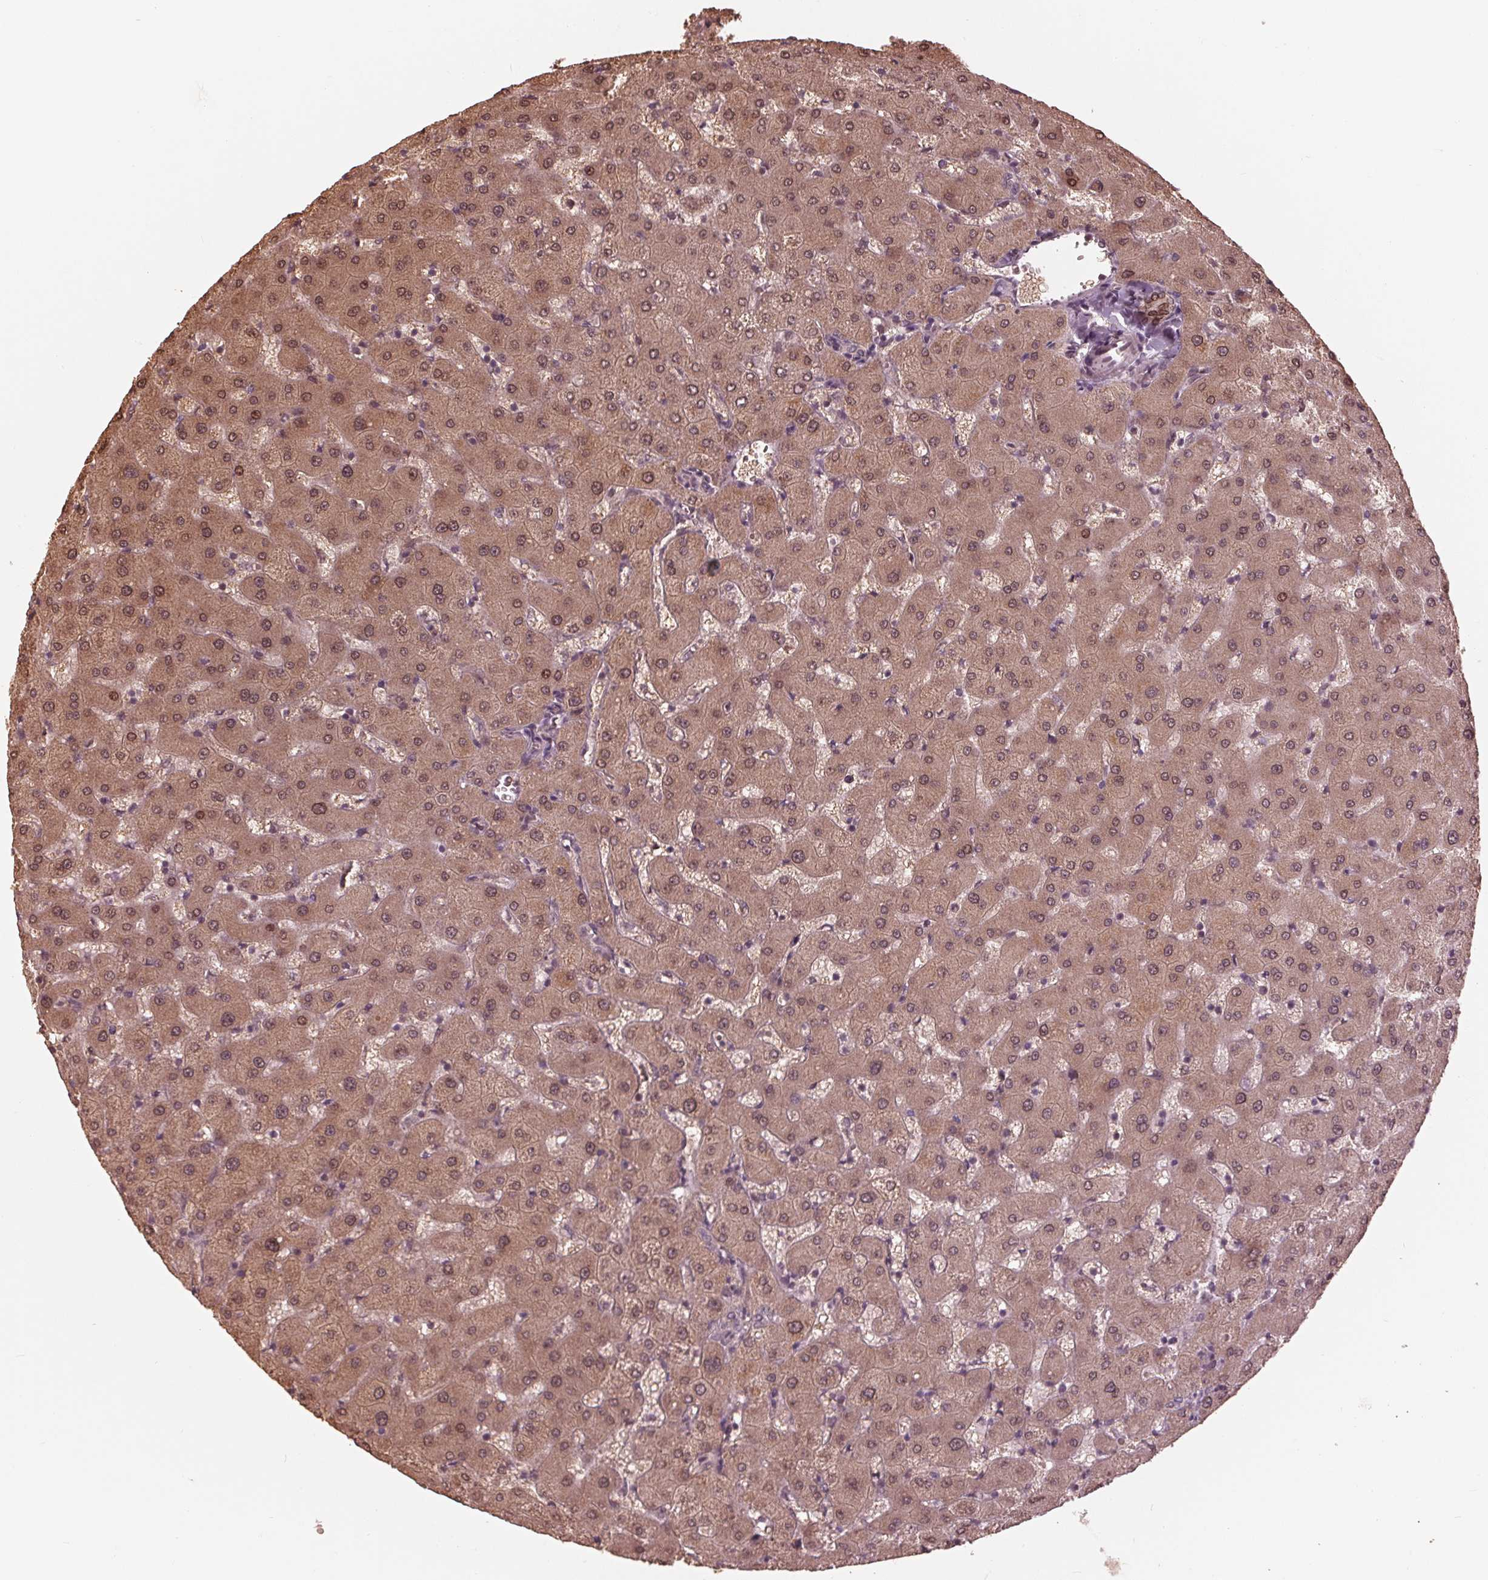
{"staining": {"intensity": "moderate", "quantity": "25%-75%", "location": "cytoplasmic/membranous,nuclear"}, "tissue": "liver", "cell_type": "Cholangiocytes", "image_type": "normal", "snomed": [{"axis": "morphology", "description": "Normal tissue, NOS"}, {"axis": "topography", "description": "Liver"}], "caption": "Moderate cytoplasmic/membranous,nuclear staining is identified in approximately 25%-75% of cholangiocytes in unremarkable liver.", "gene": "ZNF471", "patient": {"sex": "female", "age": 63}}